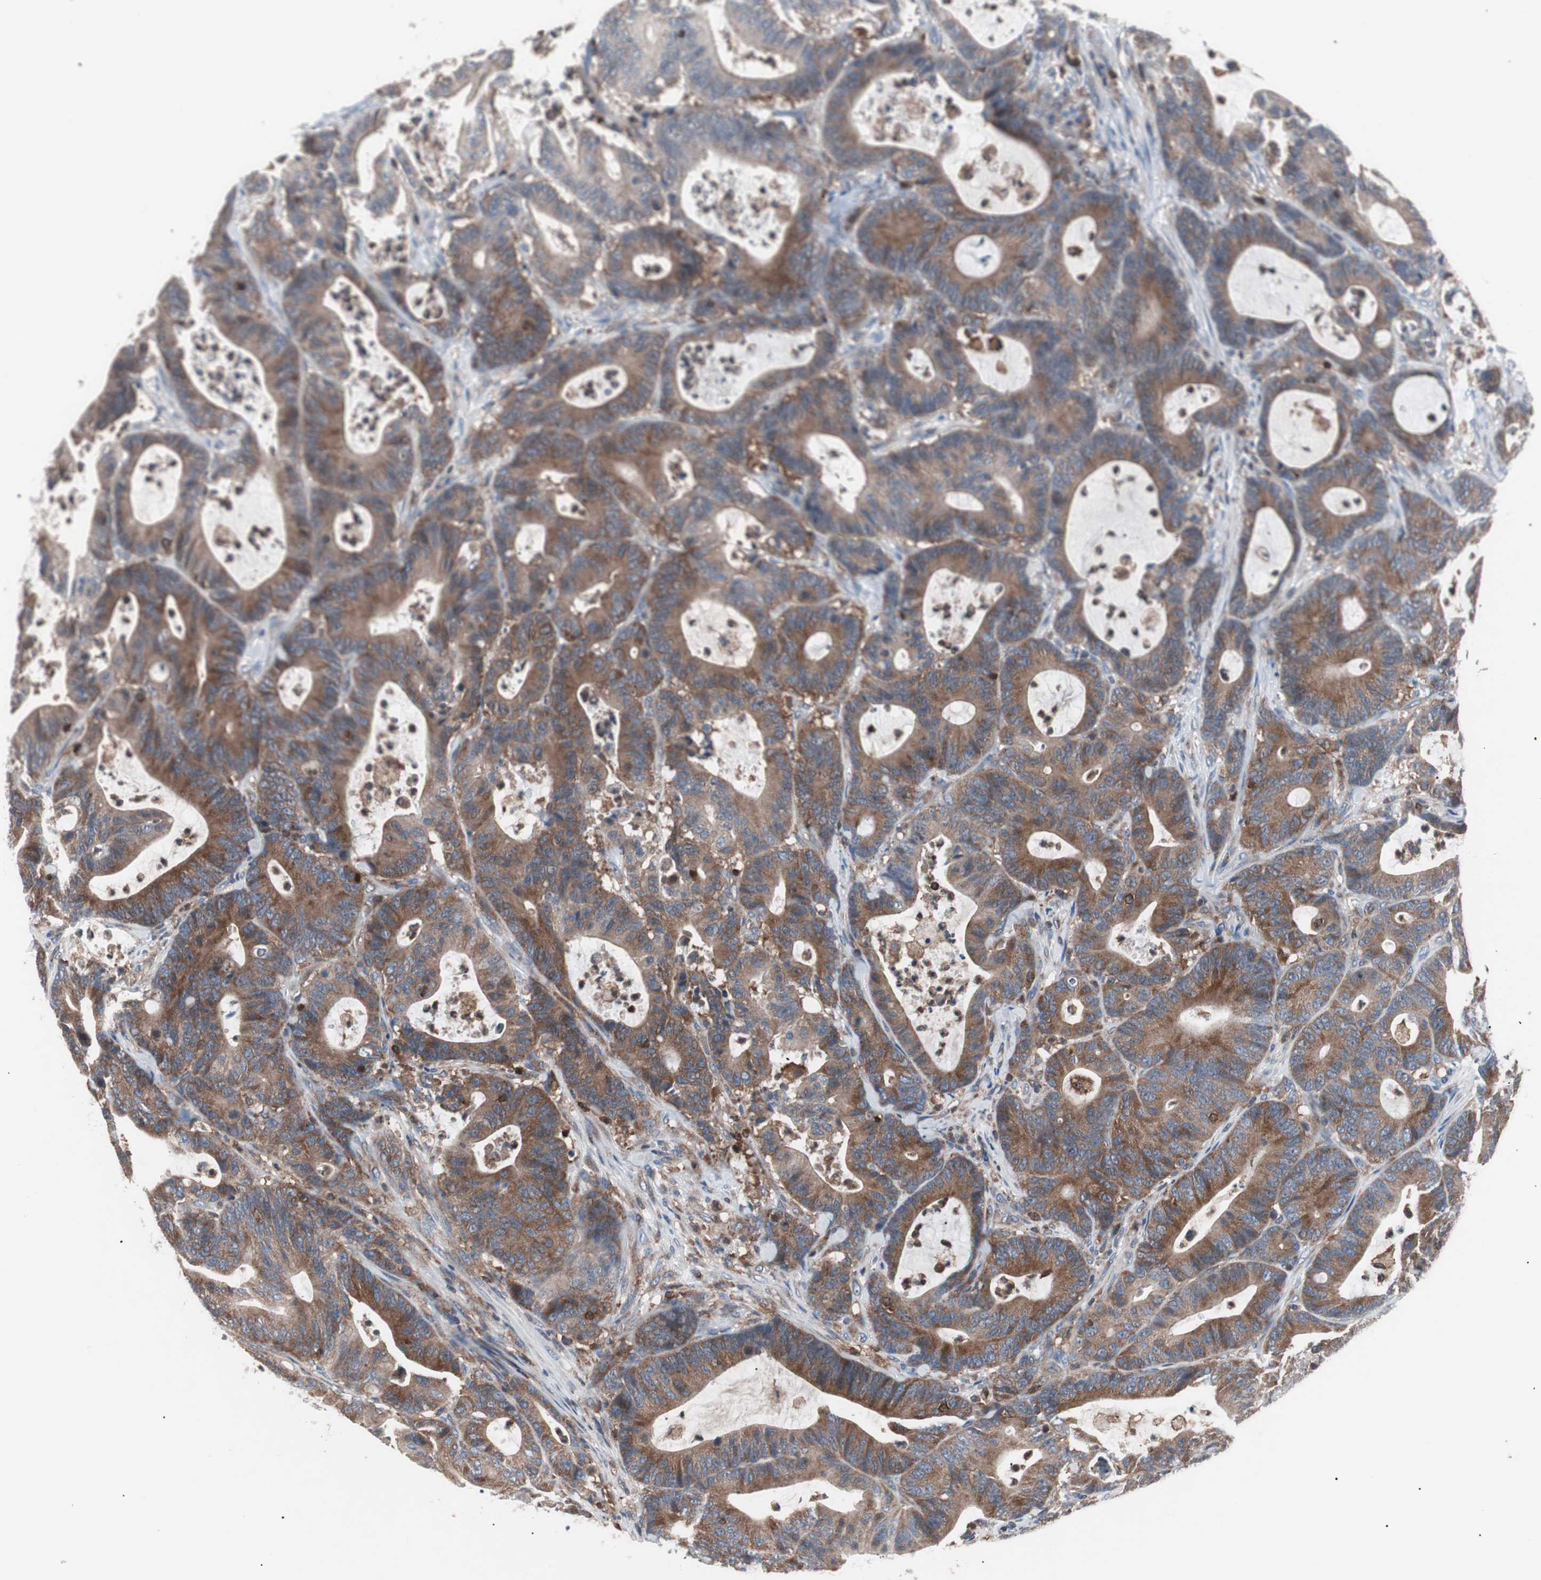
{"staining": {"intensity": "moderate", "quantity": ">75%", "location": "cytoplasmic/membranous"}, "tissue": "colorectal cancer", "cell_type": "Tumor cells", "image_type": "cancer", "snomed": [{"axis": "morphology", "description": "Adenocarcinoma, NOS"}, {"axis": "topography", "description": "Colon"}], "caption": "A medium amount of moderate cytoplasmic/membranous staining is identified in approximately >75% of tumor cells in colorectal adenocarcinoma tissue.", "gene": "PIK3R1", "patient": {"sex": "female", "age": 84}}